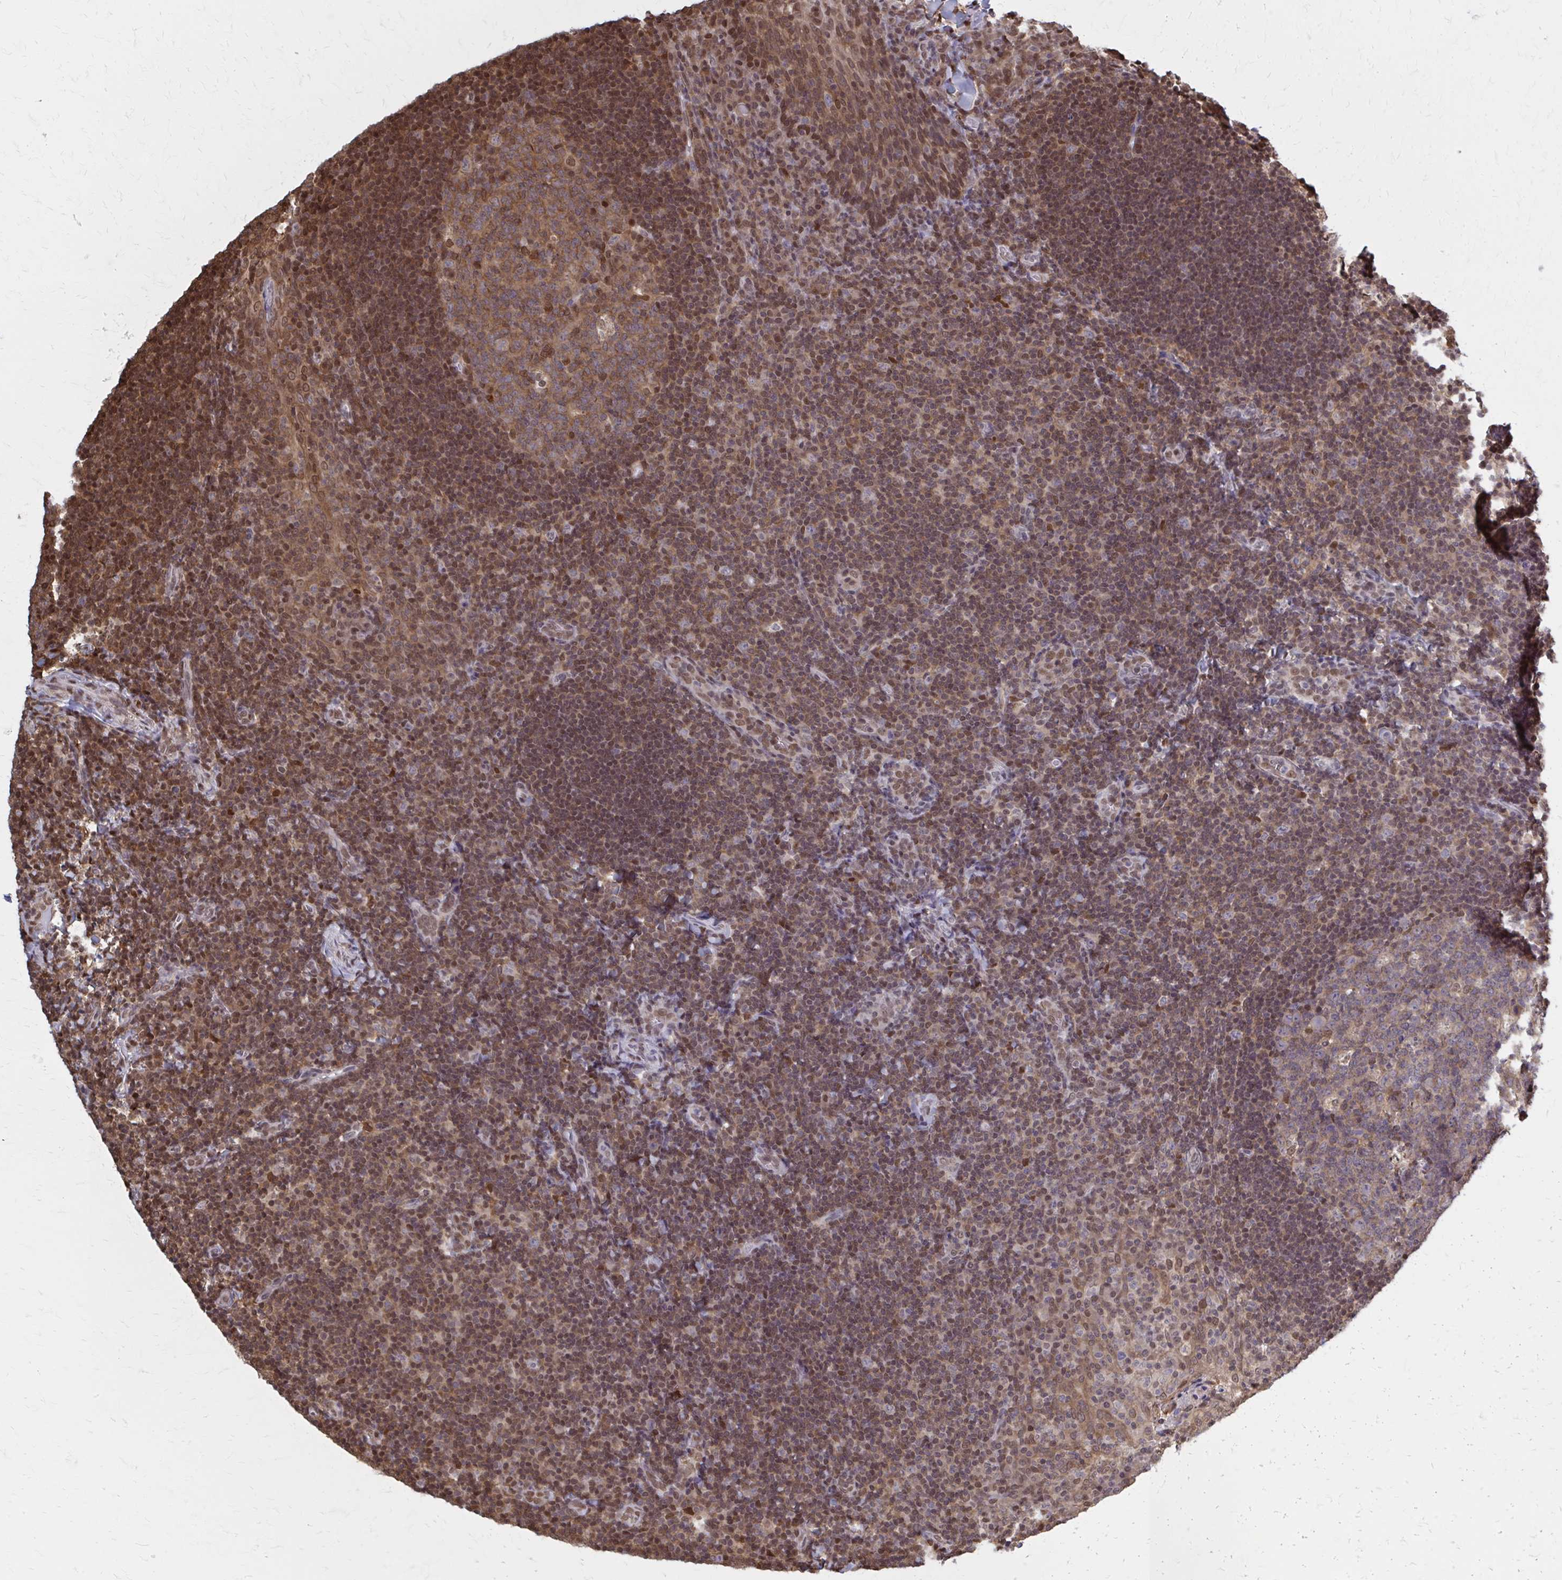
{"staining": {"intensity": "moderate", "quantity": "25%-75%", "location": "cytoplasmic/membranous,nuclear"}, "tissue": "tonsil", "cell_type": "Germinal center cells", "image_type": "normal", "snomed": [{"axis": "morphology", "description": "Normal tissue, NOS"}, {"axis": "topography", "description": "Tonsil"}], "caption": "Brown immunohistochemical staining in benign tonsil displays moderate cytoplasmic/membranous,nuclear positivity in about 25%-75% of germinal center cells.", "gene": "MDH1", "patient": {"sex": "male", "age": 17}}